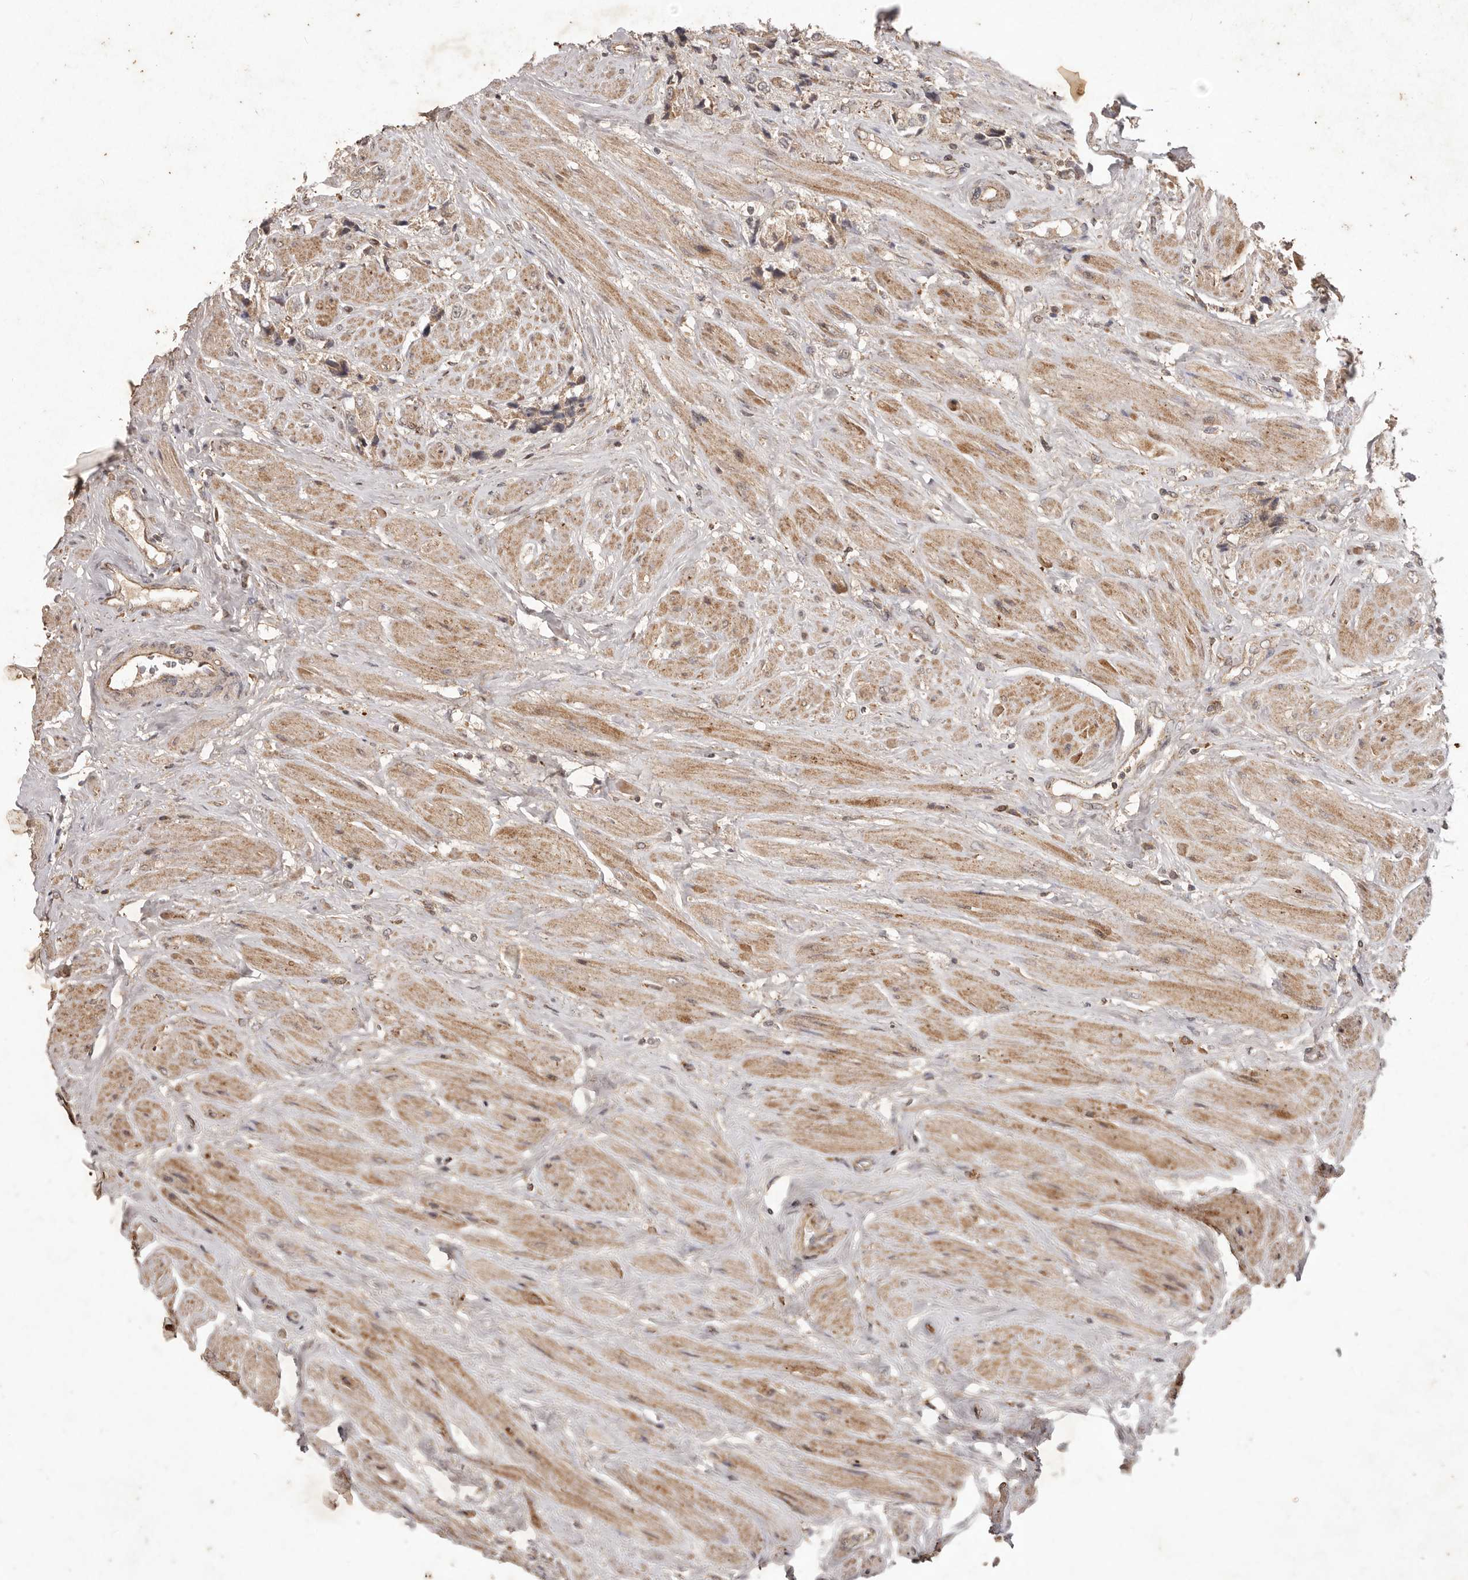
{"staining": {"intensity": "weak", "quantity": "25%-75%", "location": "cytoplasmic/membranous"}, "tissue": "prostate cancer", "cell_type": "Tumor cells", "image_type": "cancer", "snomed": [{"axis": "morphology", "description": "Adenocarcinoma, High grade"}, {"axis": "topography", "description": "Prostate"}], "caption": "Immunohistochemical staining of prostate cancer exhibits low levels of weak cytoplasmic/membranous staining in about 25%-75% of tumor cells.", "gene": "PLOD2", "patient": {"sex": "male", "age": 61}}